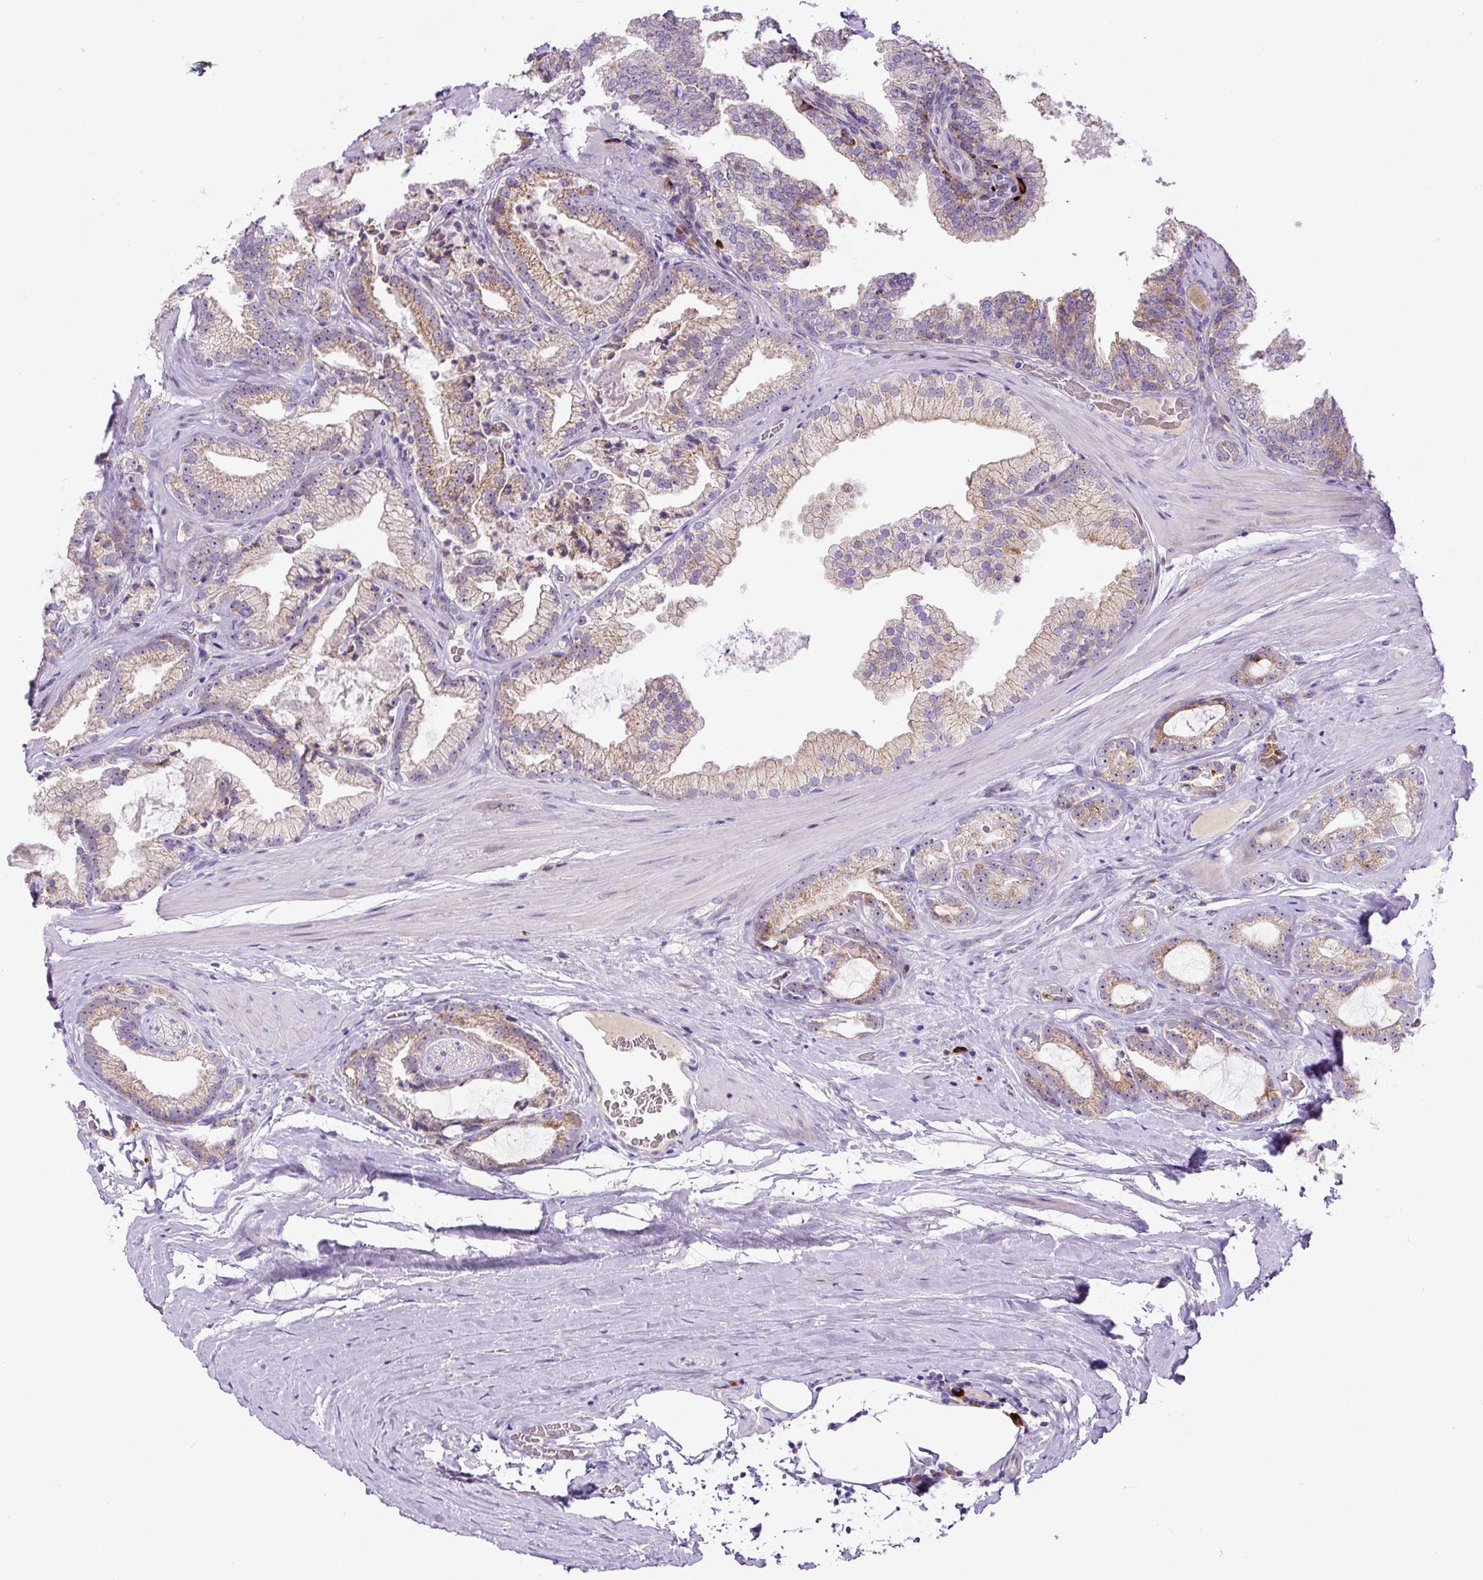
{"staining": {"intensity": "moderate", "quantity": "25%-75%", "location": "cytoplasmic/membranous"}, "tissue": "prostate cancer", "cell_type": "Tumor cells", "image_type": "cancer", "snomed": [{"axis": "morphology", "description": "Adenocarcinoma, High grade"}, {"axis": "topography", "description": "Prostate"}], "caption": "Moderate cytoplasmic/membranous expression for a protein is seen in about 25%-75% of tumor cells of prostate cancer using IHC.", "gene": "ZNF596", "patient": {"sex": "male", "age": 68}}